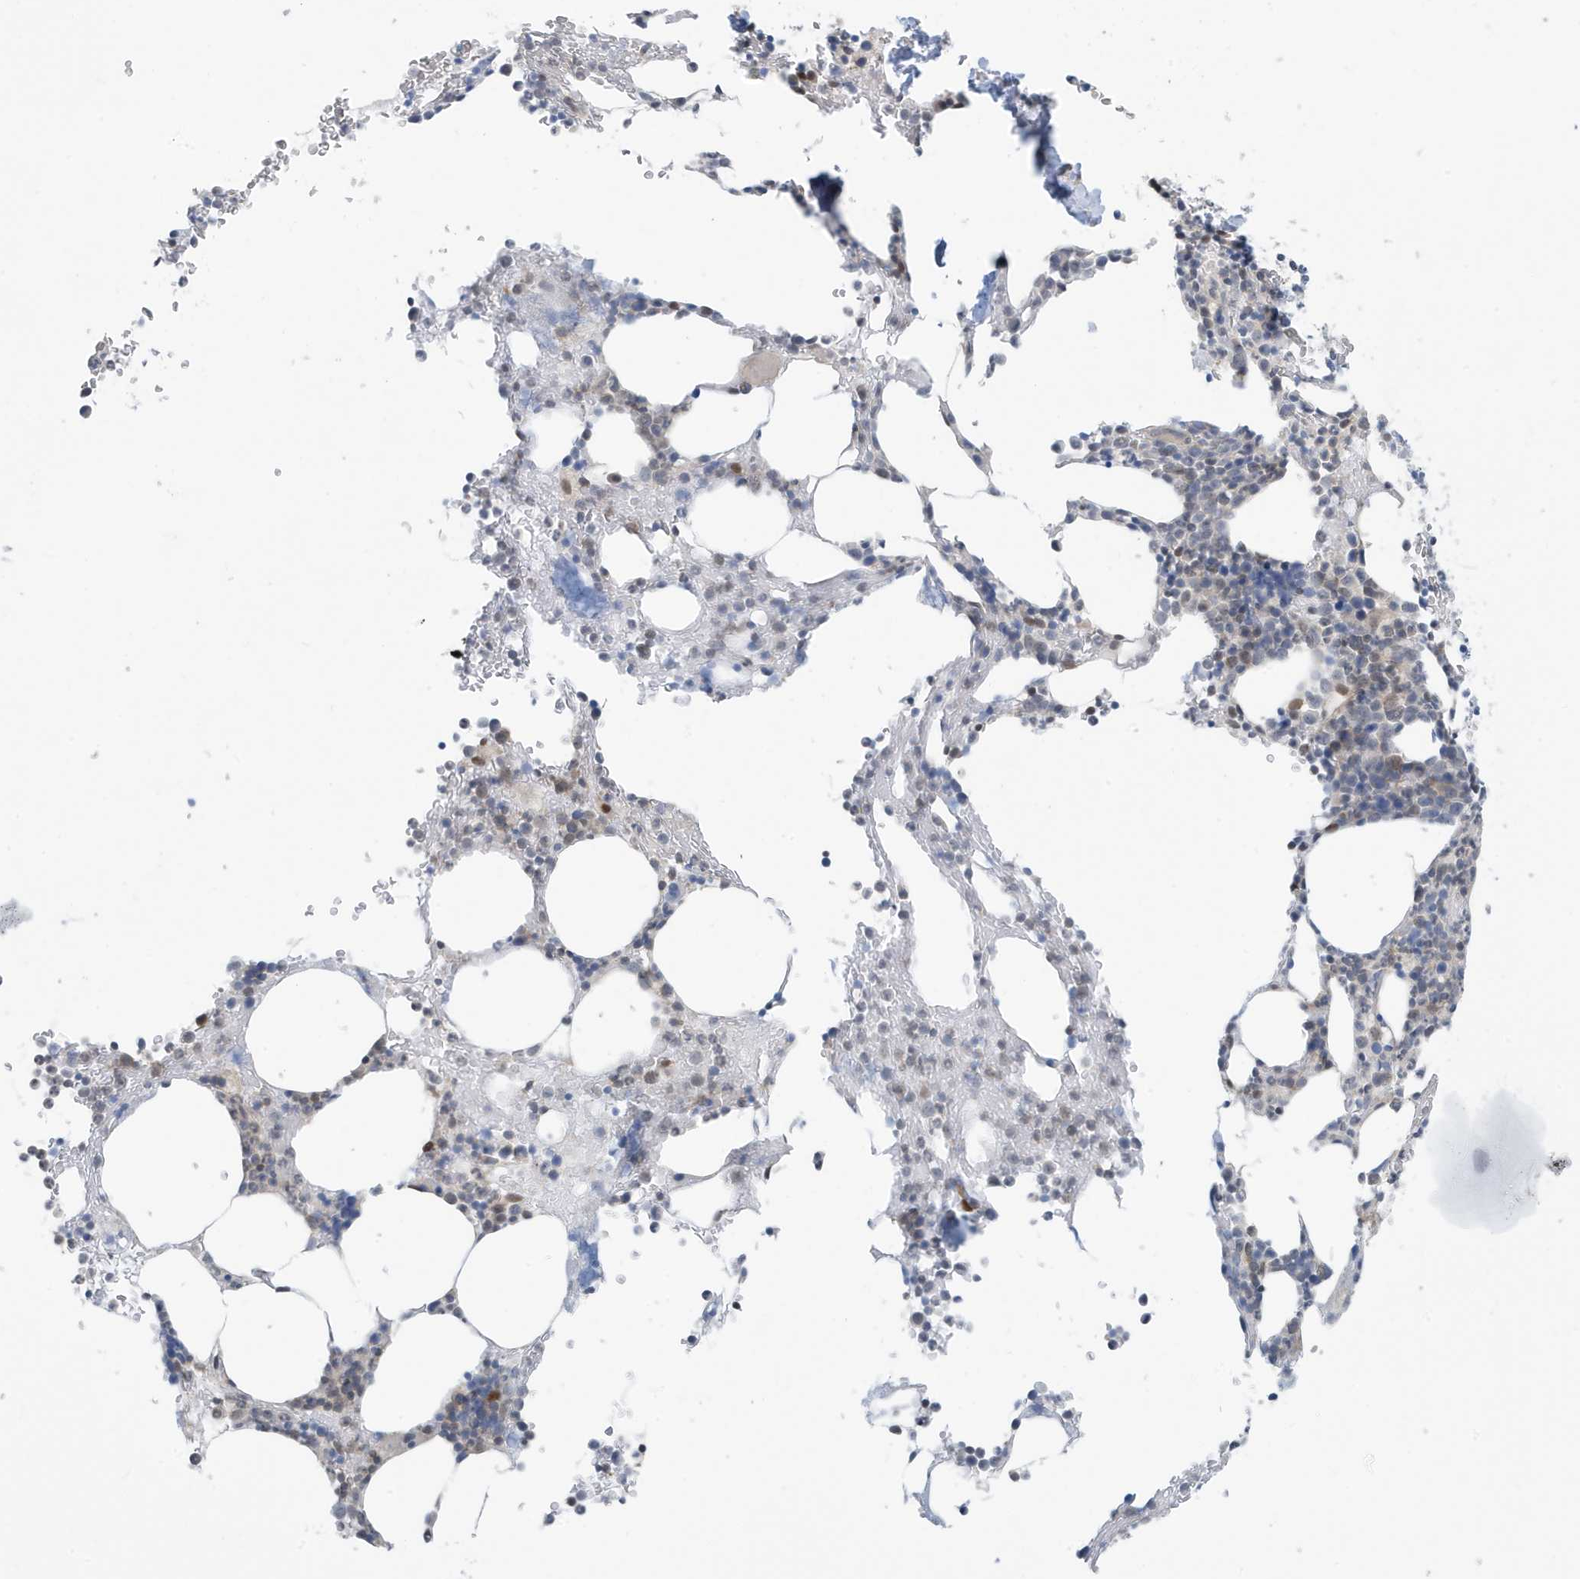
{"staining": {"intensity": "negative", "quantity": "none", "location": "none"}, "tissue": "bone marrow", "cell_type": "Hematopoietic cells", "image_type": "normal", "snomed": [{"axis": "morphology", "description": "Normal tissue, NOS"}, {"axis": "topography", "description": "Bone marrow"}], "caption": "Hematopoietic cells show no significant protein expression in benign bone marrow.", "gene": "OGA", "patient": {"sex": "male"}}